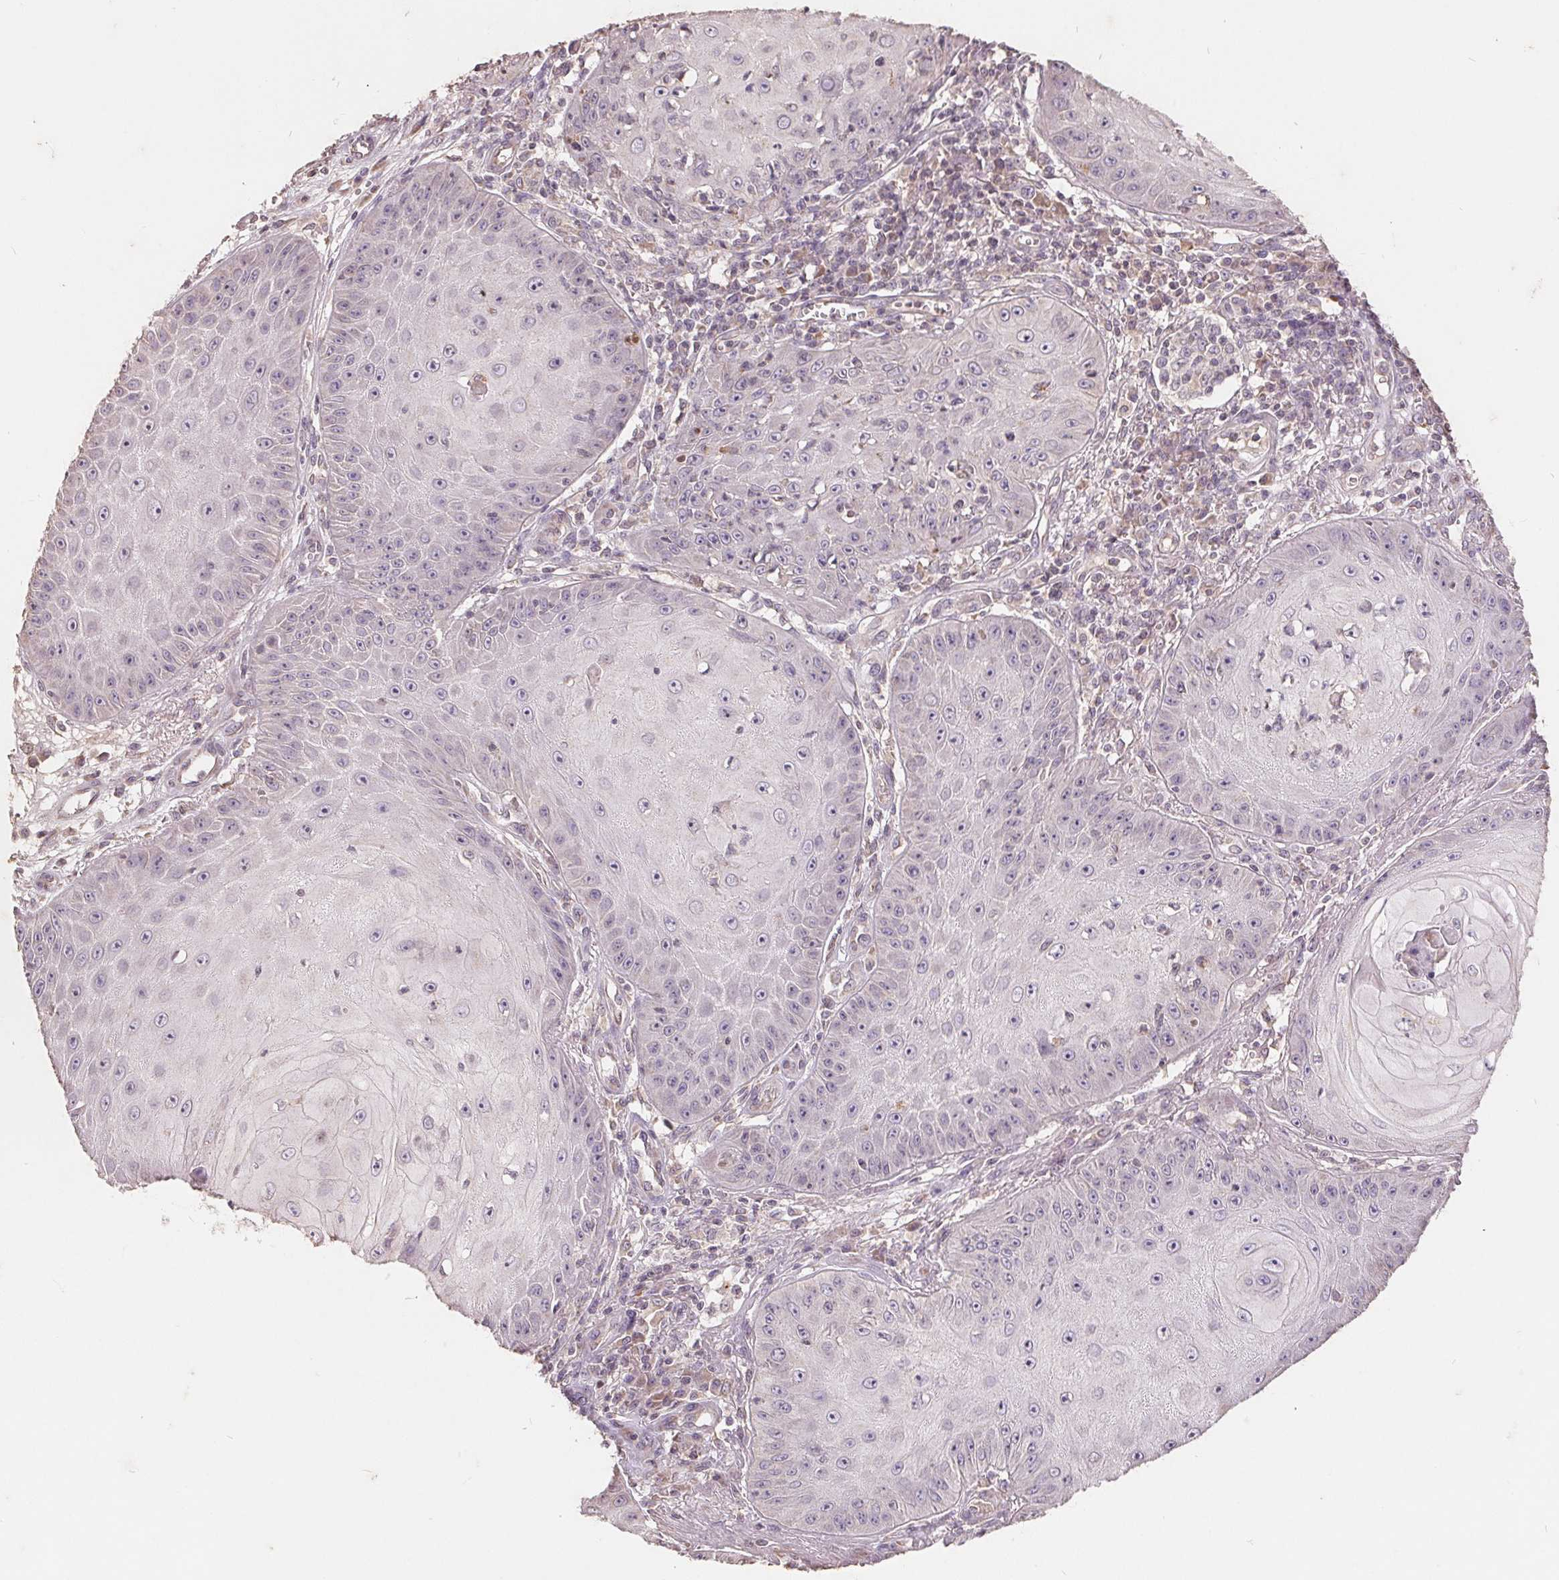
{"staining": {"intensity": "negative", "quantity": "none", "location": "none"}, "tissue": "skin cancer", "cell_type": "Tumor cells", "image_type": "cancer", "snomed": [{"axis": "morphology", "description": "Squamous cell carcinoma, NOS"}, {"axis": "topography", "description": "Skin"}], "caption": "IHC photomicrograph of neoplastic tissue: human skin squamous cell carcinoma stained with DAB (3,3'-diaminobenzidine) shows no significant protein positivity in tumor cells. (Stains: DAB (3,3'-diaminobenzidine) immunohistochemistry with hematoxylin counter stain, Microscopy: brightfield microscopy at high magnification).", "gene": "CDIPT", "patient": {"sex": "male", "age": 70}}